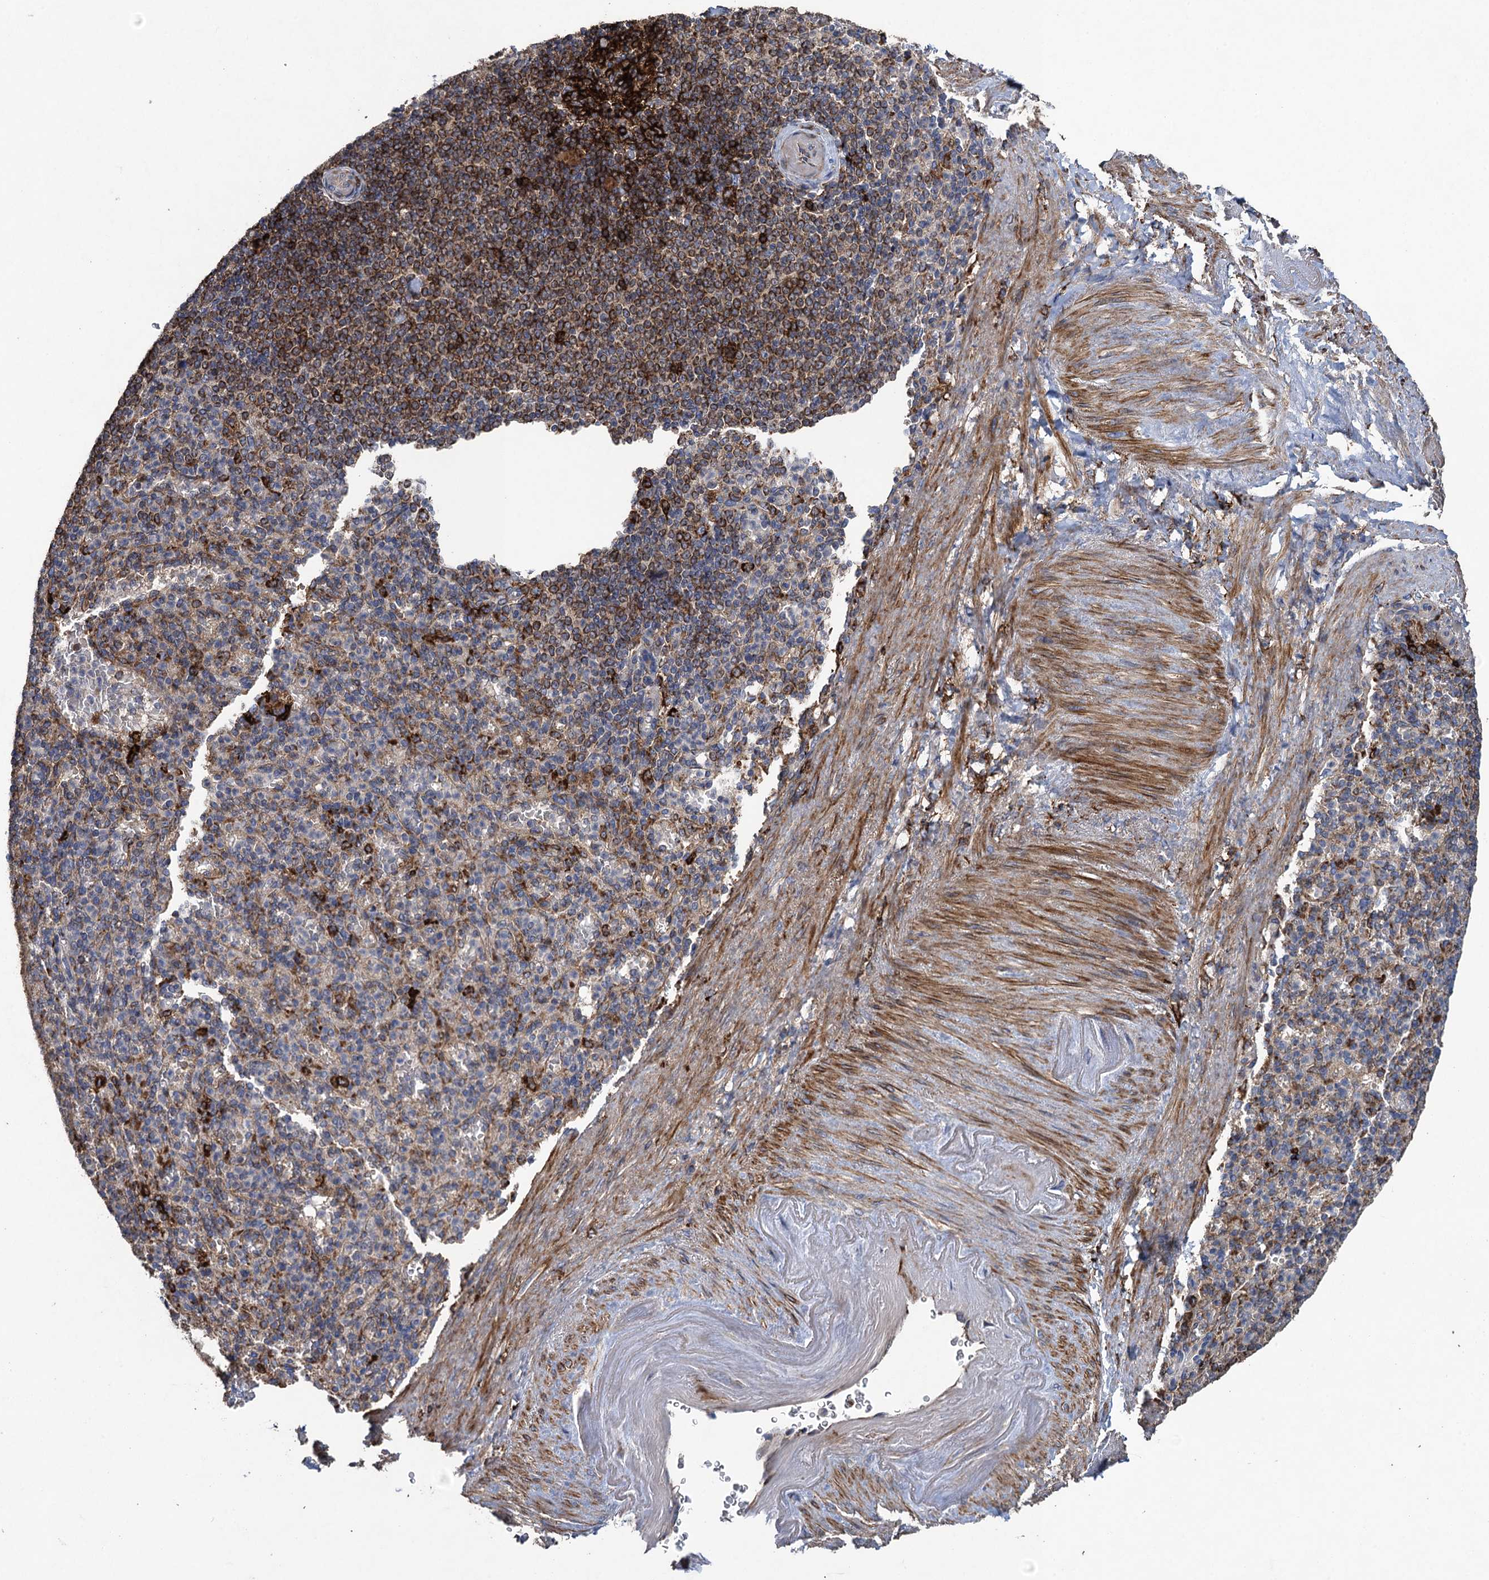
{"staining": {"intensity": "strong", "quantity": "<25%", "location": "cytoplasmic/membranous"}, "tissue": "spleen", "cell_type": "Cells in red pulp", "image_type": "normal", "snomed": [{"axis": "morphology", "description": "Normal tissue, NOS"}, {"axis": "topography", "description": "Spleen"}], "caption": "Immunohistochemistry (IHC) photomicrograph of unremarkable spleen stained for a protein (brown), which reveals medium levels of strong cytoplasmic/membranous staining in about <25% of cells in red pulp.", "gene": "TXNDC11", "patient": {"sex": "female", "age": 74}}